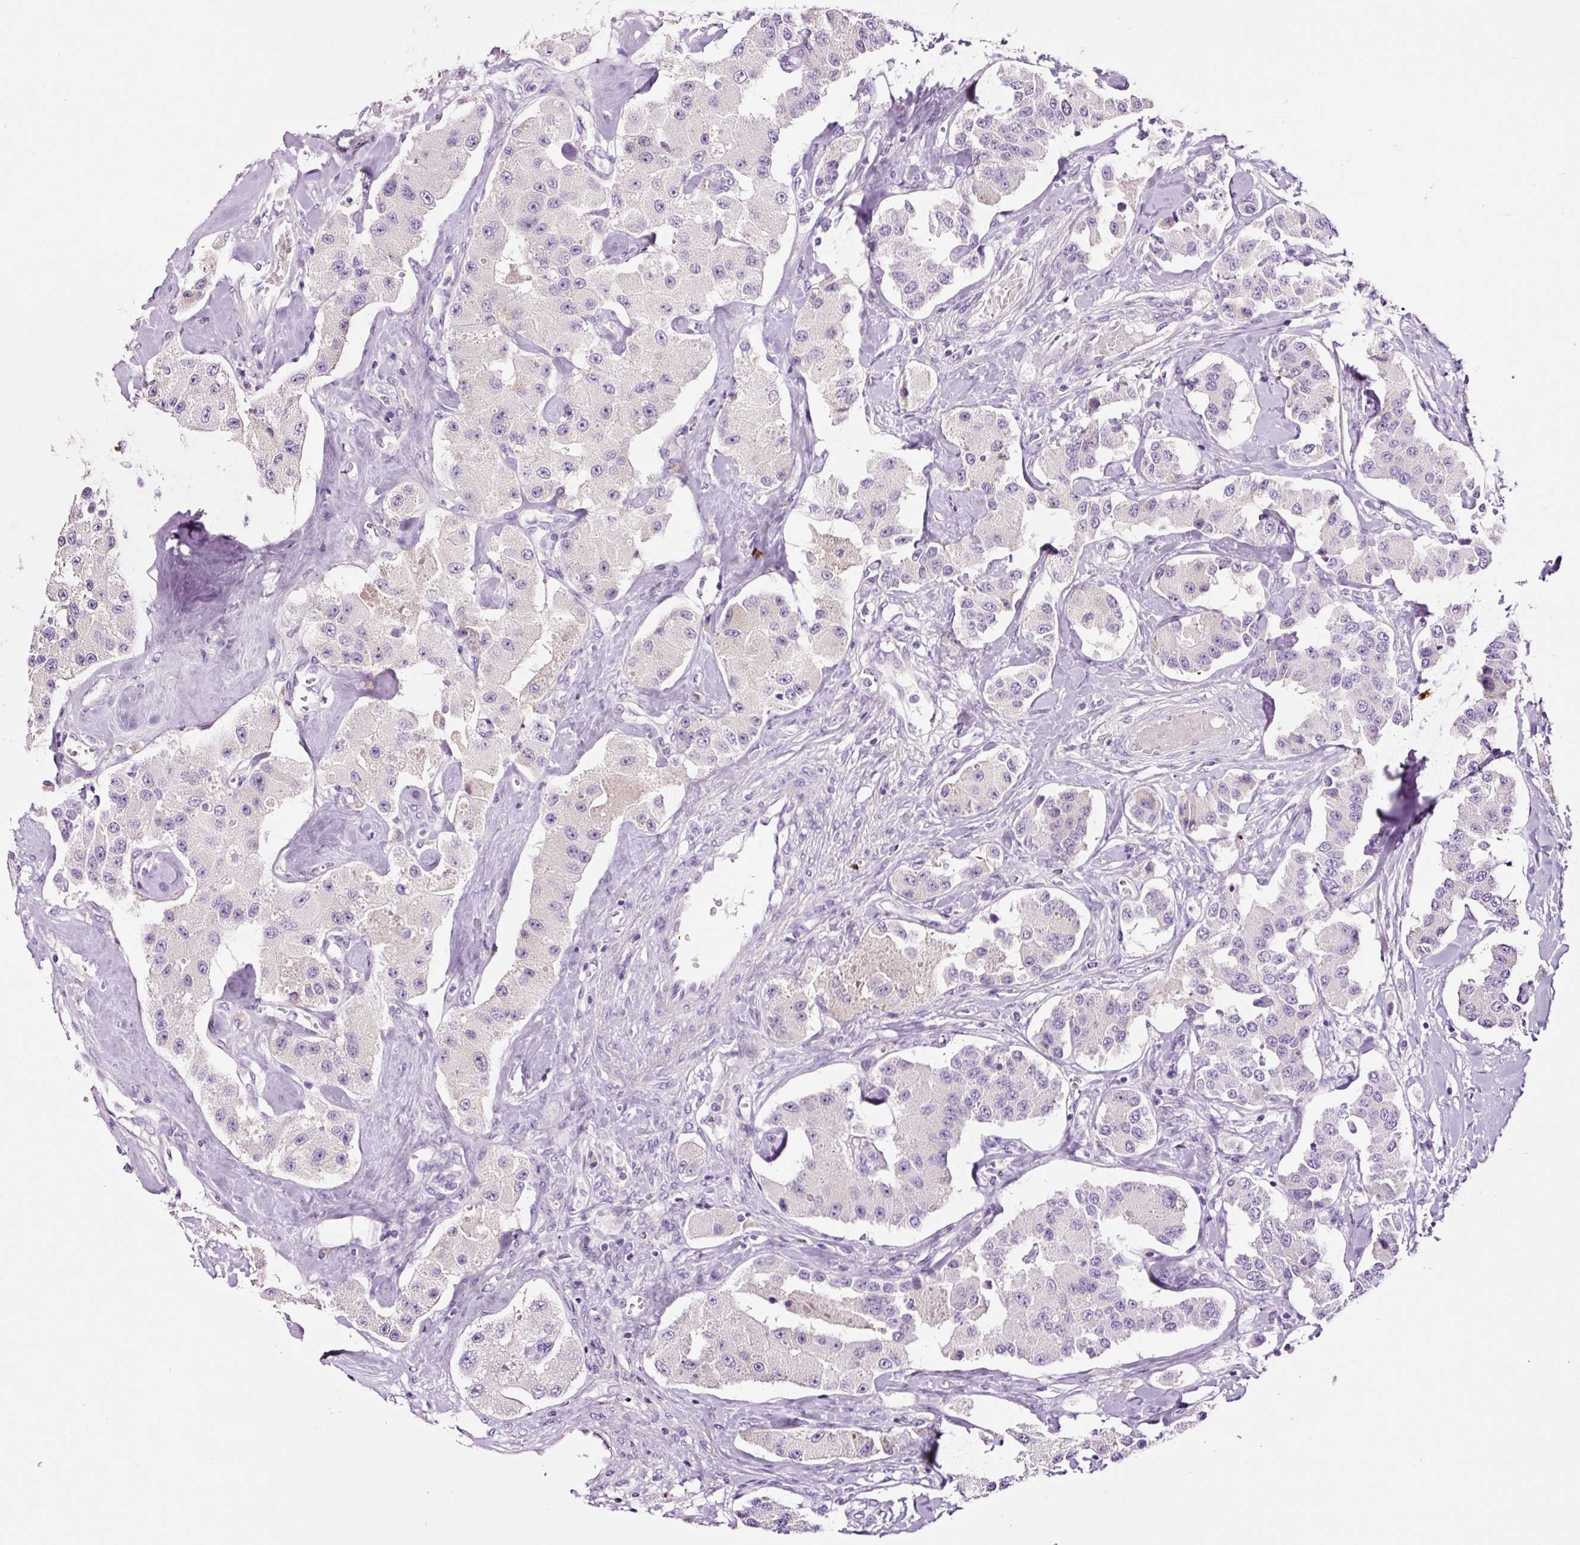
{"staining": {"intensity": "negative", "quantity": "none", "location": "none"}, "tissue": "carcinoid", "cell_type": "Tumor cells", "image_type": "cancer", "snomed": [{"axis": "morphology", "description": "Carcinoid, malignant, NOS"}, {"axis": "topography", "description": "Pancreas"}], "caption": "Tumor cells are negative for protein expression in human carcinoid. (Brightfield microscopy of DAB (3,3'-diaminobenzidine) immunohistochemistry at high magnification).", "gene": "DPPA4", "patient": {"sex": "male", "age": 41}}